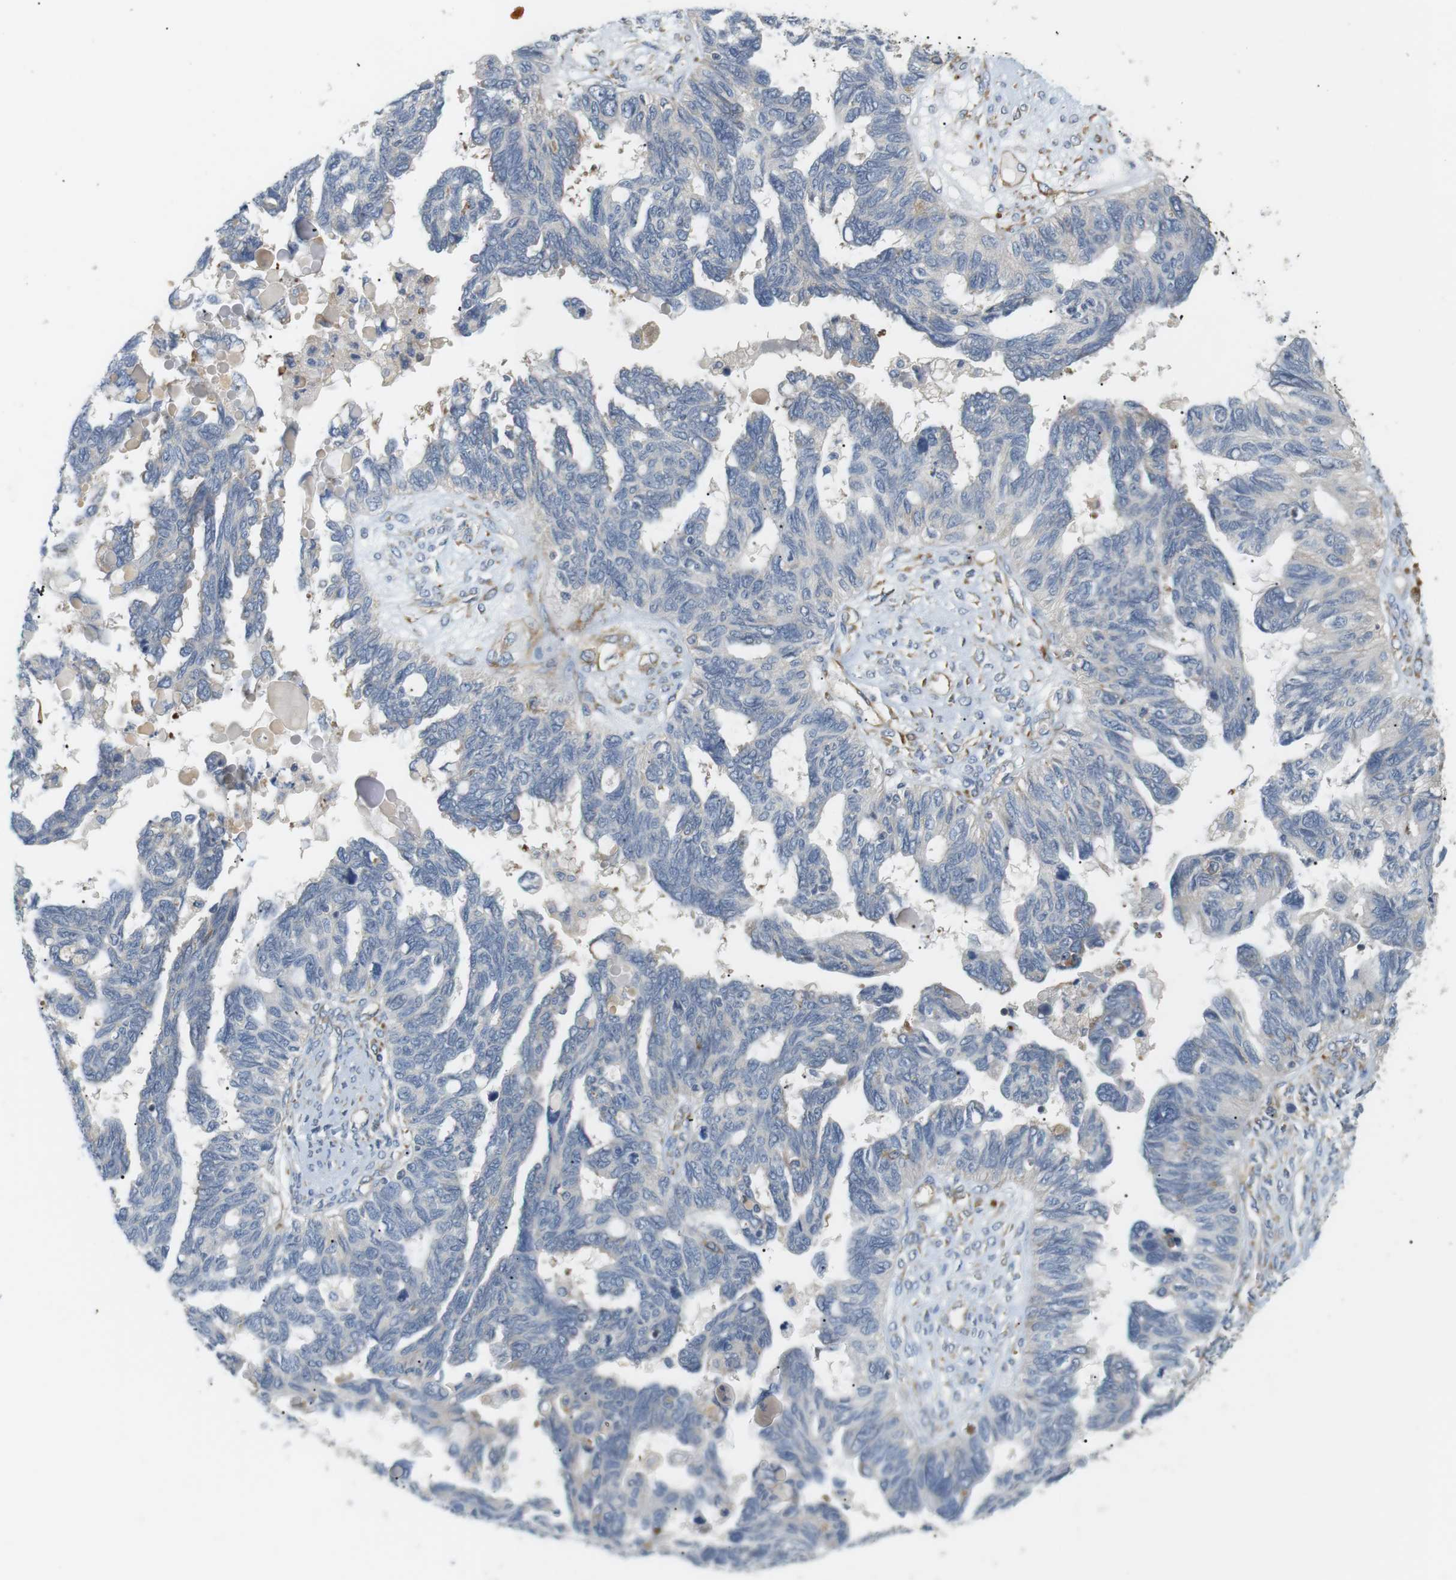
{"staining": {"intensity": "negative", "quantity": "none", "location": "none"}, "tissue": "ovarian cancer", "cell_type": "Tumor cells", "image_type": "cancer", "snomed": [{"axis": "morphology", "description": "Cystadenocarcinoma, serous, NOS"}, {"axis": "topography", "description": "Ovary"}], "caption": "High magnification brightfield microscopy of serous cystadenocarcinoma (ovarian) stained with DAB (brown) and counterstained with hematoxylin (blue): tumor cells show no significant staining.", "gene": "TMEM200A", "patient": {"sex": "female", "age": 79}}